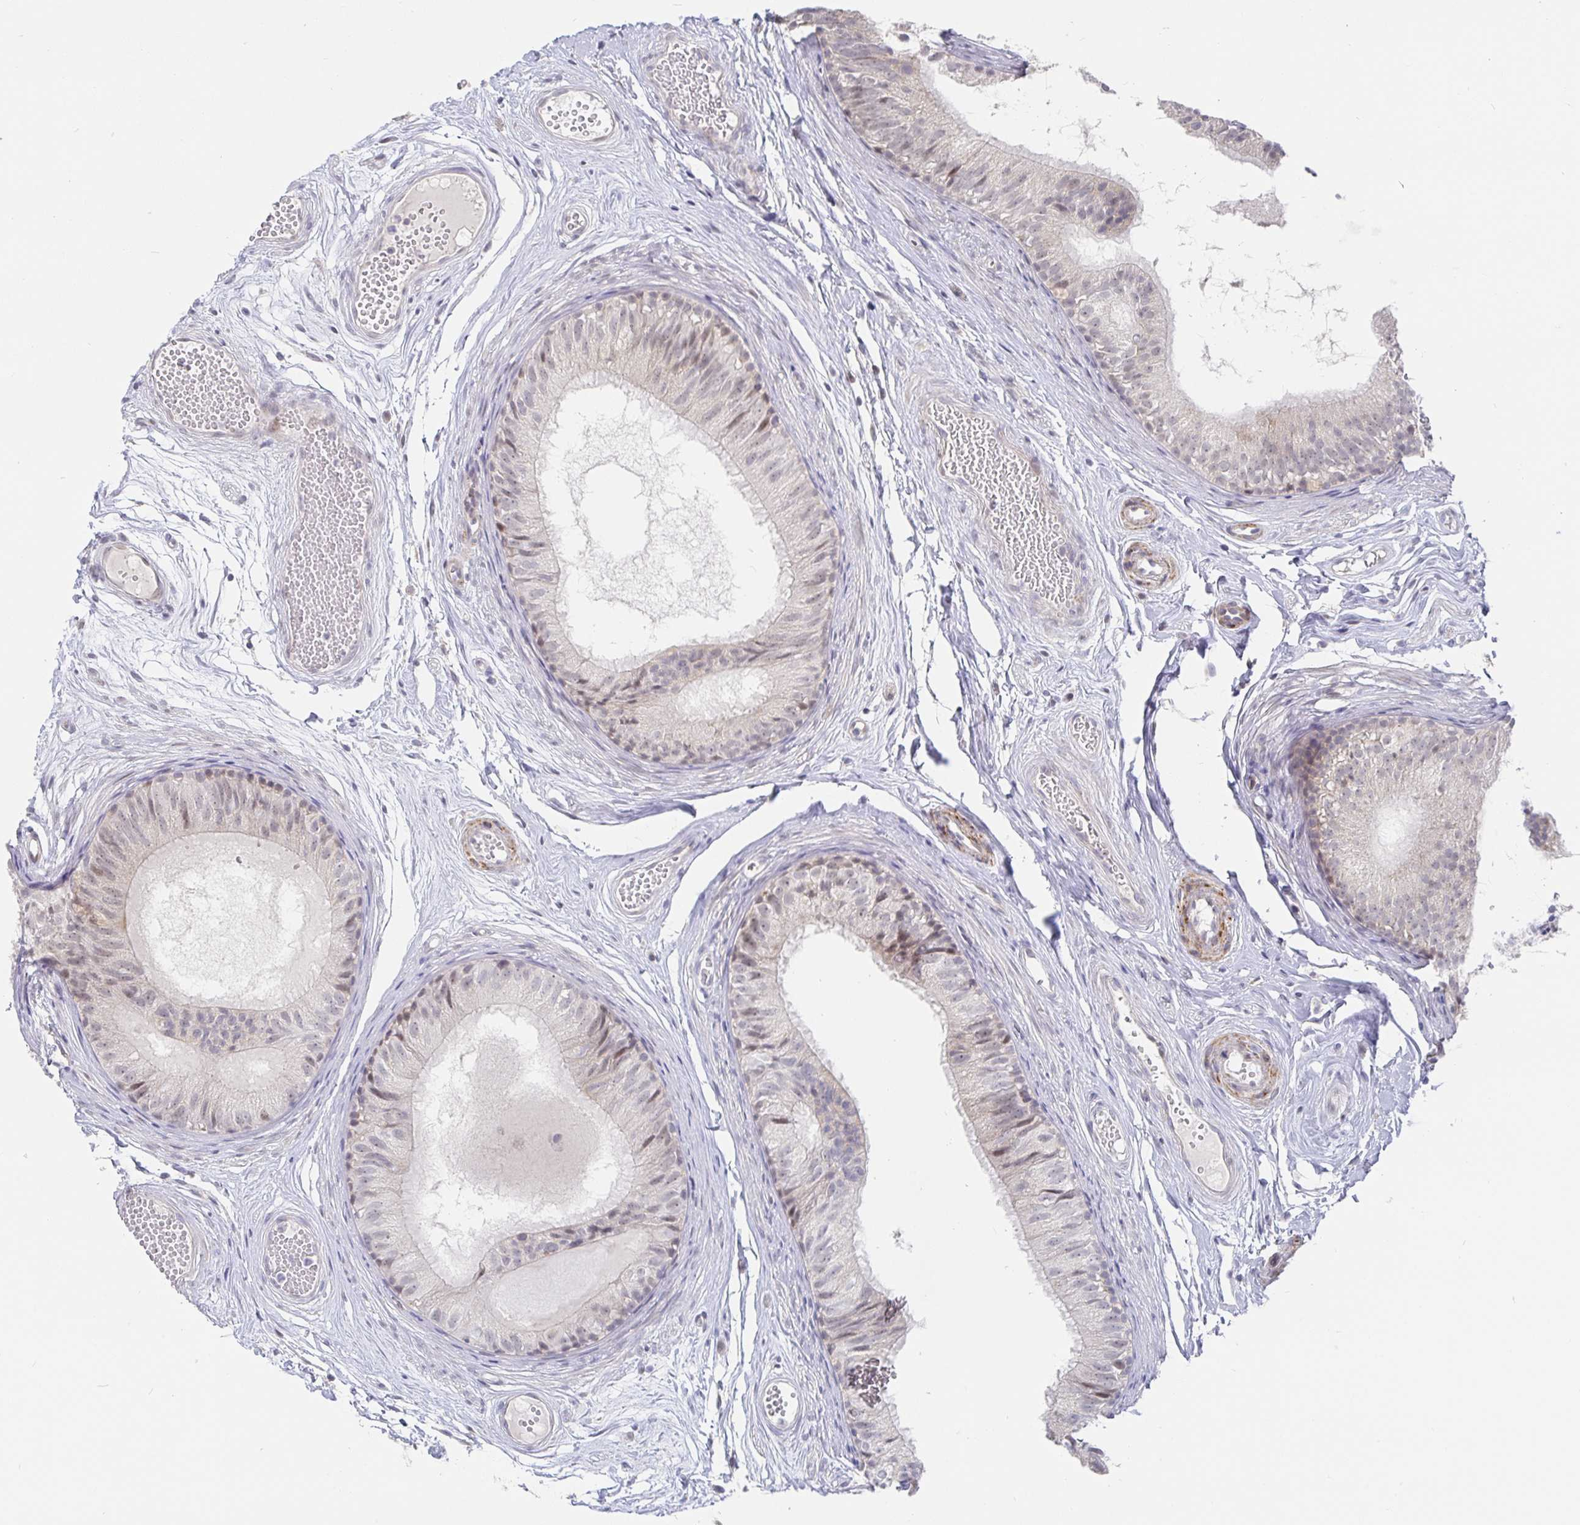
{"staining": {"intensity": "negative", "quantity": "none", "location": "none"}, "tissue": "epididymis", "cell_type": "Glandular cells", "image_type": "normal", "snomed": [{"axis": "morphology", "description": "Normal tissue, NOS"}, {"axis": "morphology", "description": "Seminoma, NOS"}, {"axis": "topography", "description": "Testis"}, {"axis": "topography", "description": "Epididymis"}], "caption": "DAB (3,3'-diaminobenzidine) immunohistochemical staining of normal epididymis demonstrates no significant staining in glandular cells. Brightfield microscopy of immunohistochemistry stained with DAB (brown) and hematoxylin (blue), captured at high magnification.", "gene": "CIT", "patient": {"sex": "male", "age": 34}}